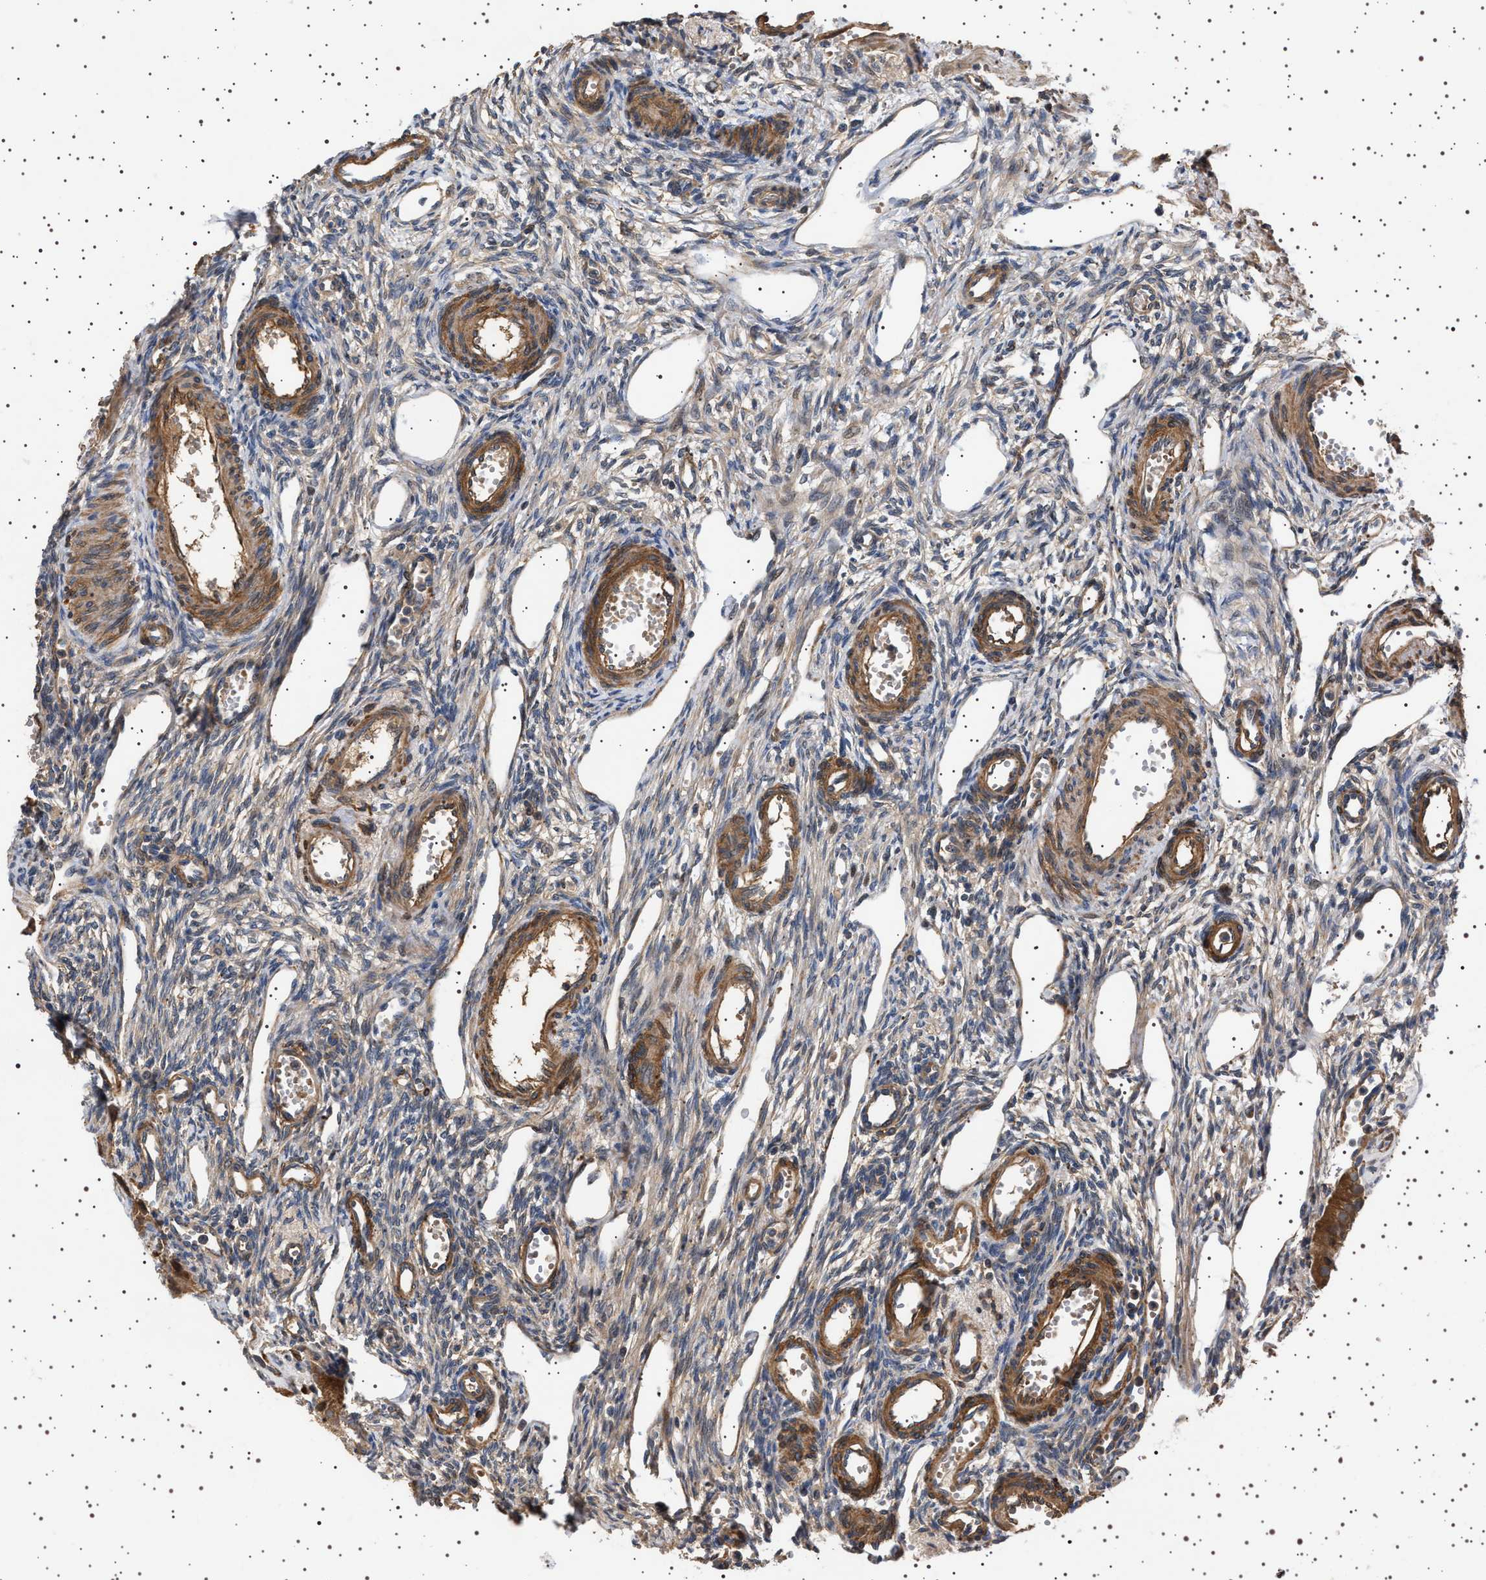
{"staining": {"intensity": "negative", "quantity": "none", "location": "none"}, "tissue": "ovary", "cell_type": "Ovarian stroma cells", "image_type": "normal", "snomed": [{"axis": "morphology", "description": "Normal tissue, NOS"}, {"axis": "topography", "description": "Ovary"}], "caption": "Immunohistochemical staining of benign human ovary demonstrates no significant positivity in ovarian stroma cells. (DAB (3,3'-diaminobenzidine) immunohistochemistry (IHC), high magnification).", "gene": "GUCY1B1", "patient": {"sex": "female", "age": 33}}